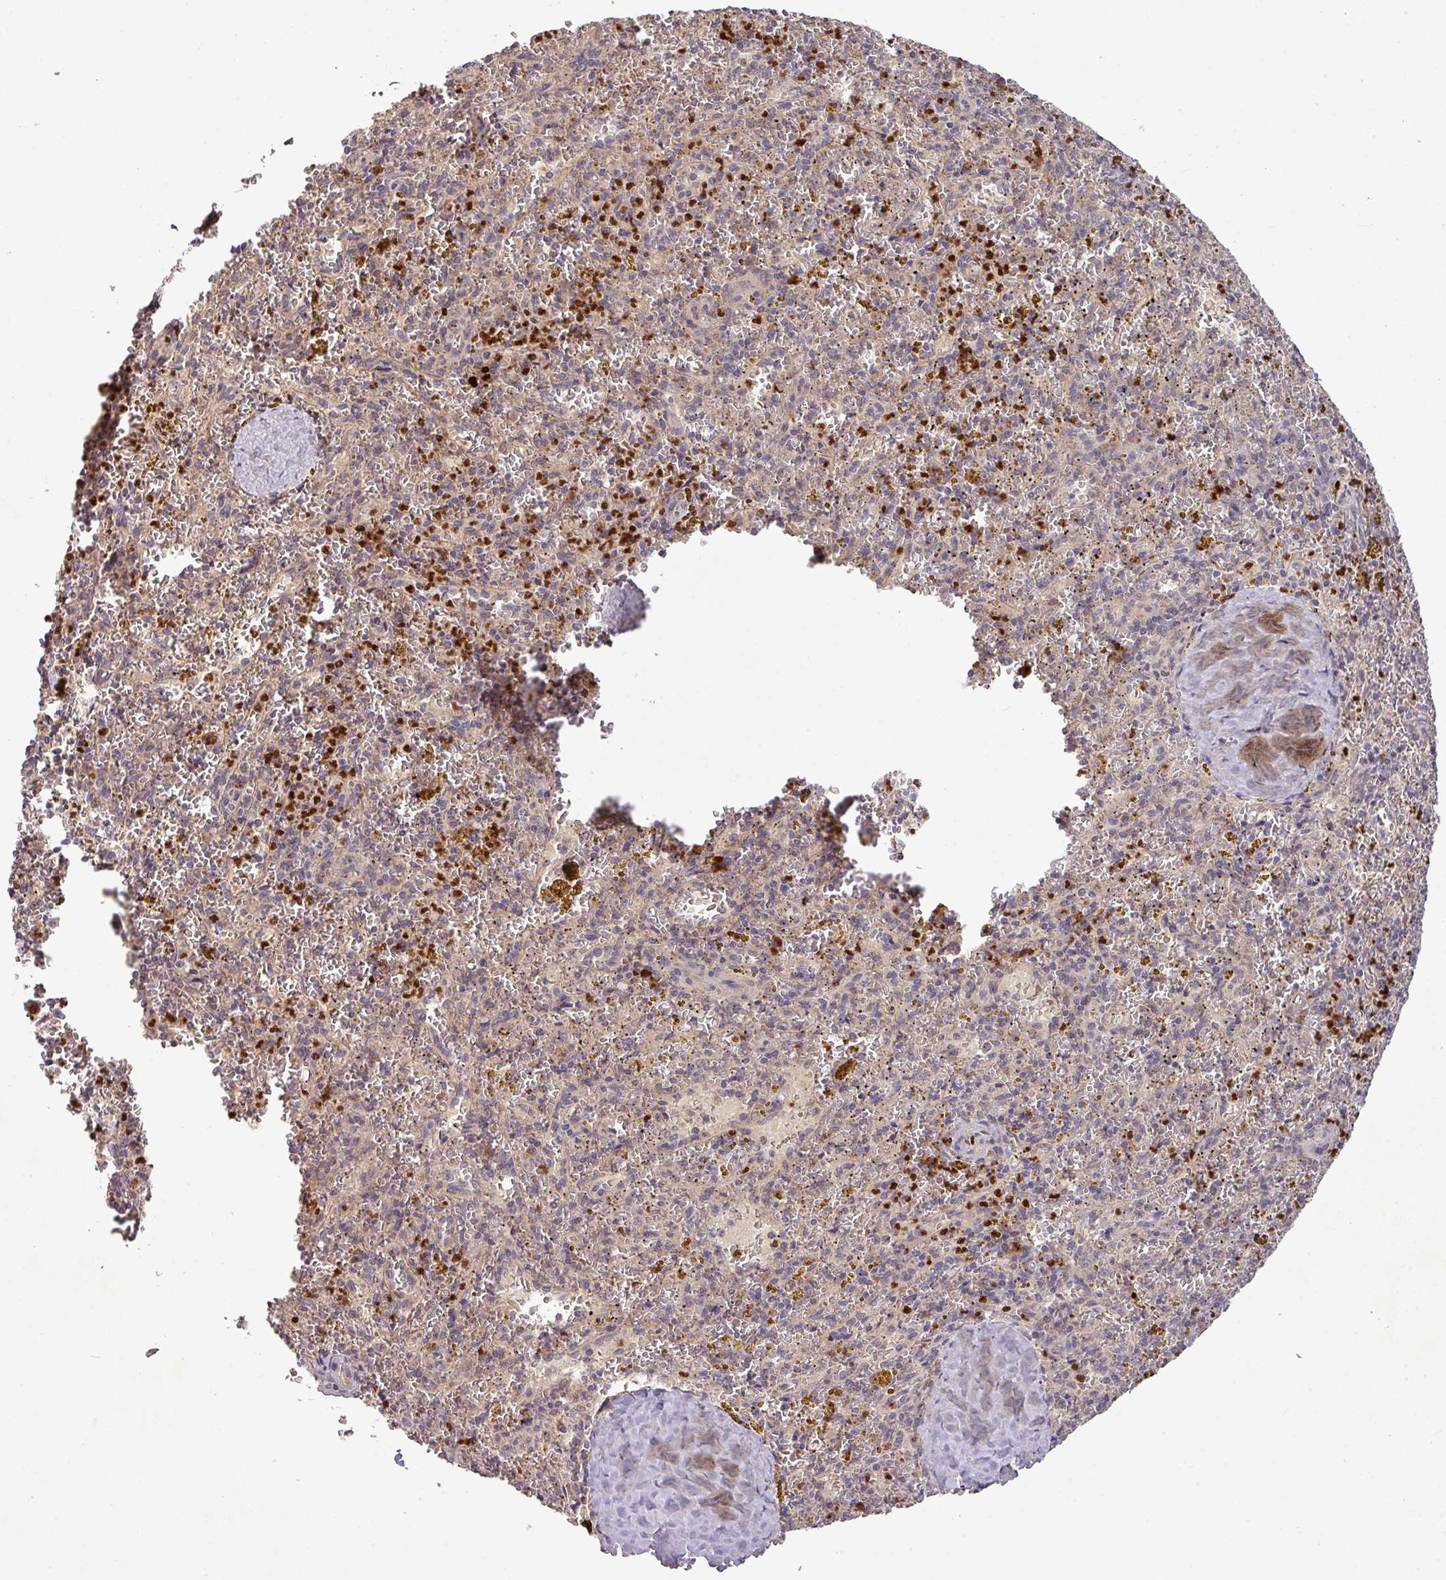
{"staining": {"intensity": "strong", "quantity": "<25%", "location": "nuclear"}, "tissue": "spleen", "cell_type": "Cells in red pulp", "image_type": "normal", "snomed": [{"axis": "morphology", "description": "Normal tissue, NOS"}, {"axis": "topography", "description": "Spleen"}], "caption": "Immunohistochemistry (DAB (3,3'-diaminobenzidine)) staining of benign human spleen displays strong nuclear protein expression in approximately <25% of cells in red pulp. (DAB (3,3'-diaminobenzidine) IHC with brightfield microscopy, high magnification).", "gene": "PAPLN", "patient": {"sex": "male", "age": 57}}